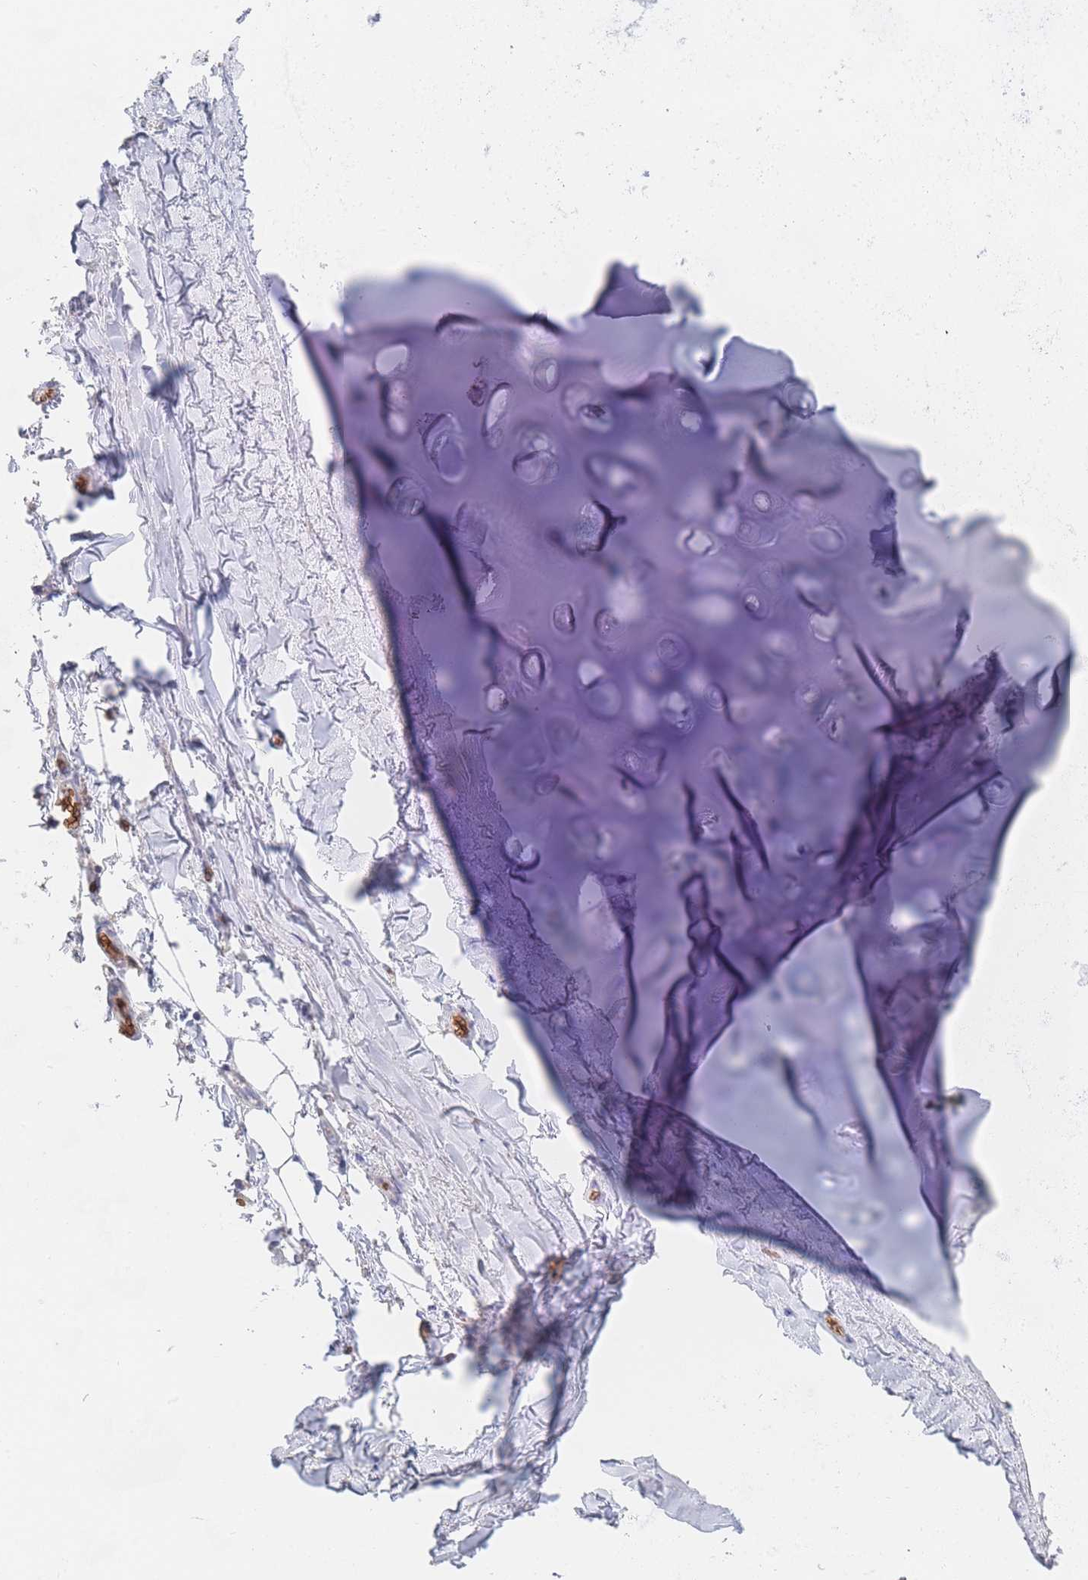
{"staining": {"intensity": "negative", "quantity": "none", "location": "none"}, "tissue": "adipose tissue", "cell_type": "Adipocytes", "image_type": "normal", "snomed": [{"axis": "morphology", "description": "Normal tissue, NOS"}, {"axis": "topography", "description": "Cartilage tissue"}, {"axis": "topography", "description": "Bronchus"}], "caption": "High power microscopy micrograph of an IHC image of normal adipose tissue, revealing no significant expression in adipocytes.", "gene": "SLC2A1", "patient": {"sex": "male", "age": 63}}